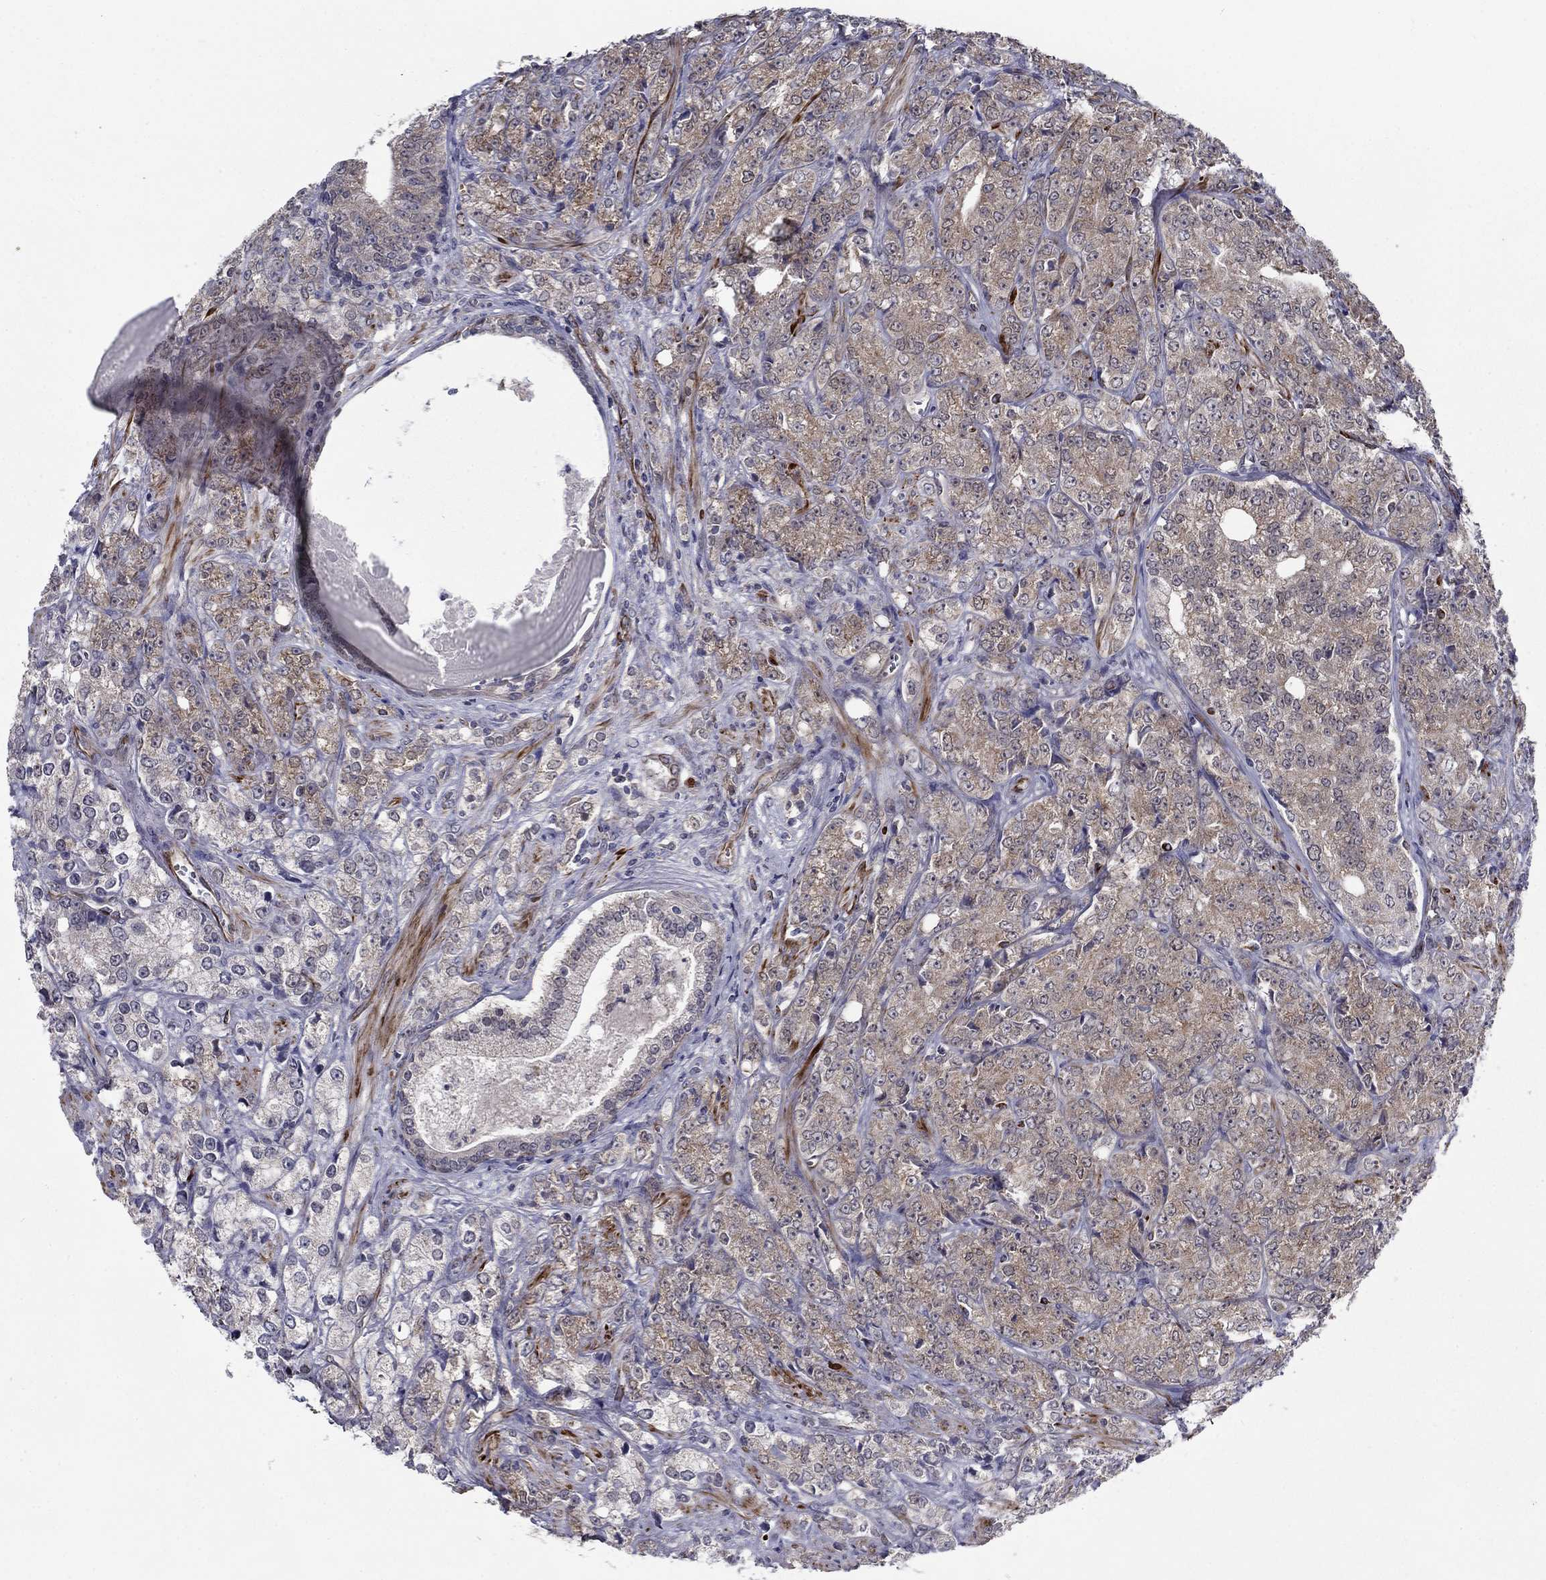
{"staining": {"intensity": "weak", "quantity": "25%-75%", "location": "cytoplasmic/membranous"}, "tissue": "prostate cancer", "cell_type": "Tumor cells", "image_type": "cancer", "snomed": [{"axis": "morphology", "description": "Adenocarcinoma, NOS"}, {"axis": "topography", "description": "Prostate and seminal vesicle, NOS"}, {"axis": "topography", "description": "Prostate"}], "caption": "A micrograph of human prostate cancer stained for a protein reveals weak cytoplasmic/membranous brown staining in tumor cells.", "gene": "LACTB2", "patient": {"sex": "male", "age": 68}}